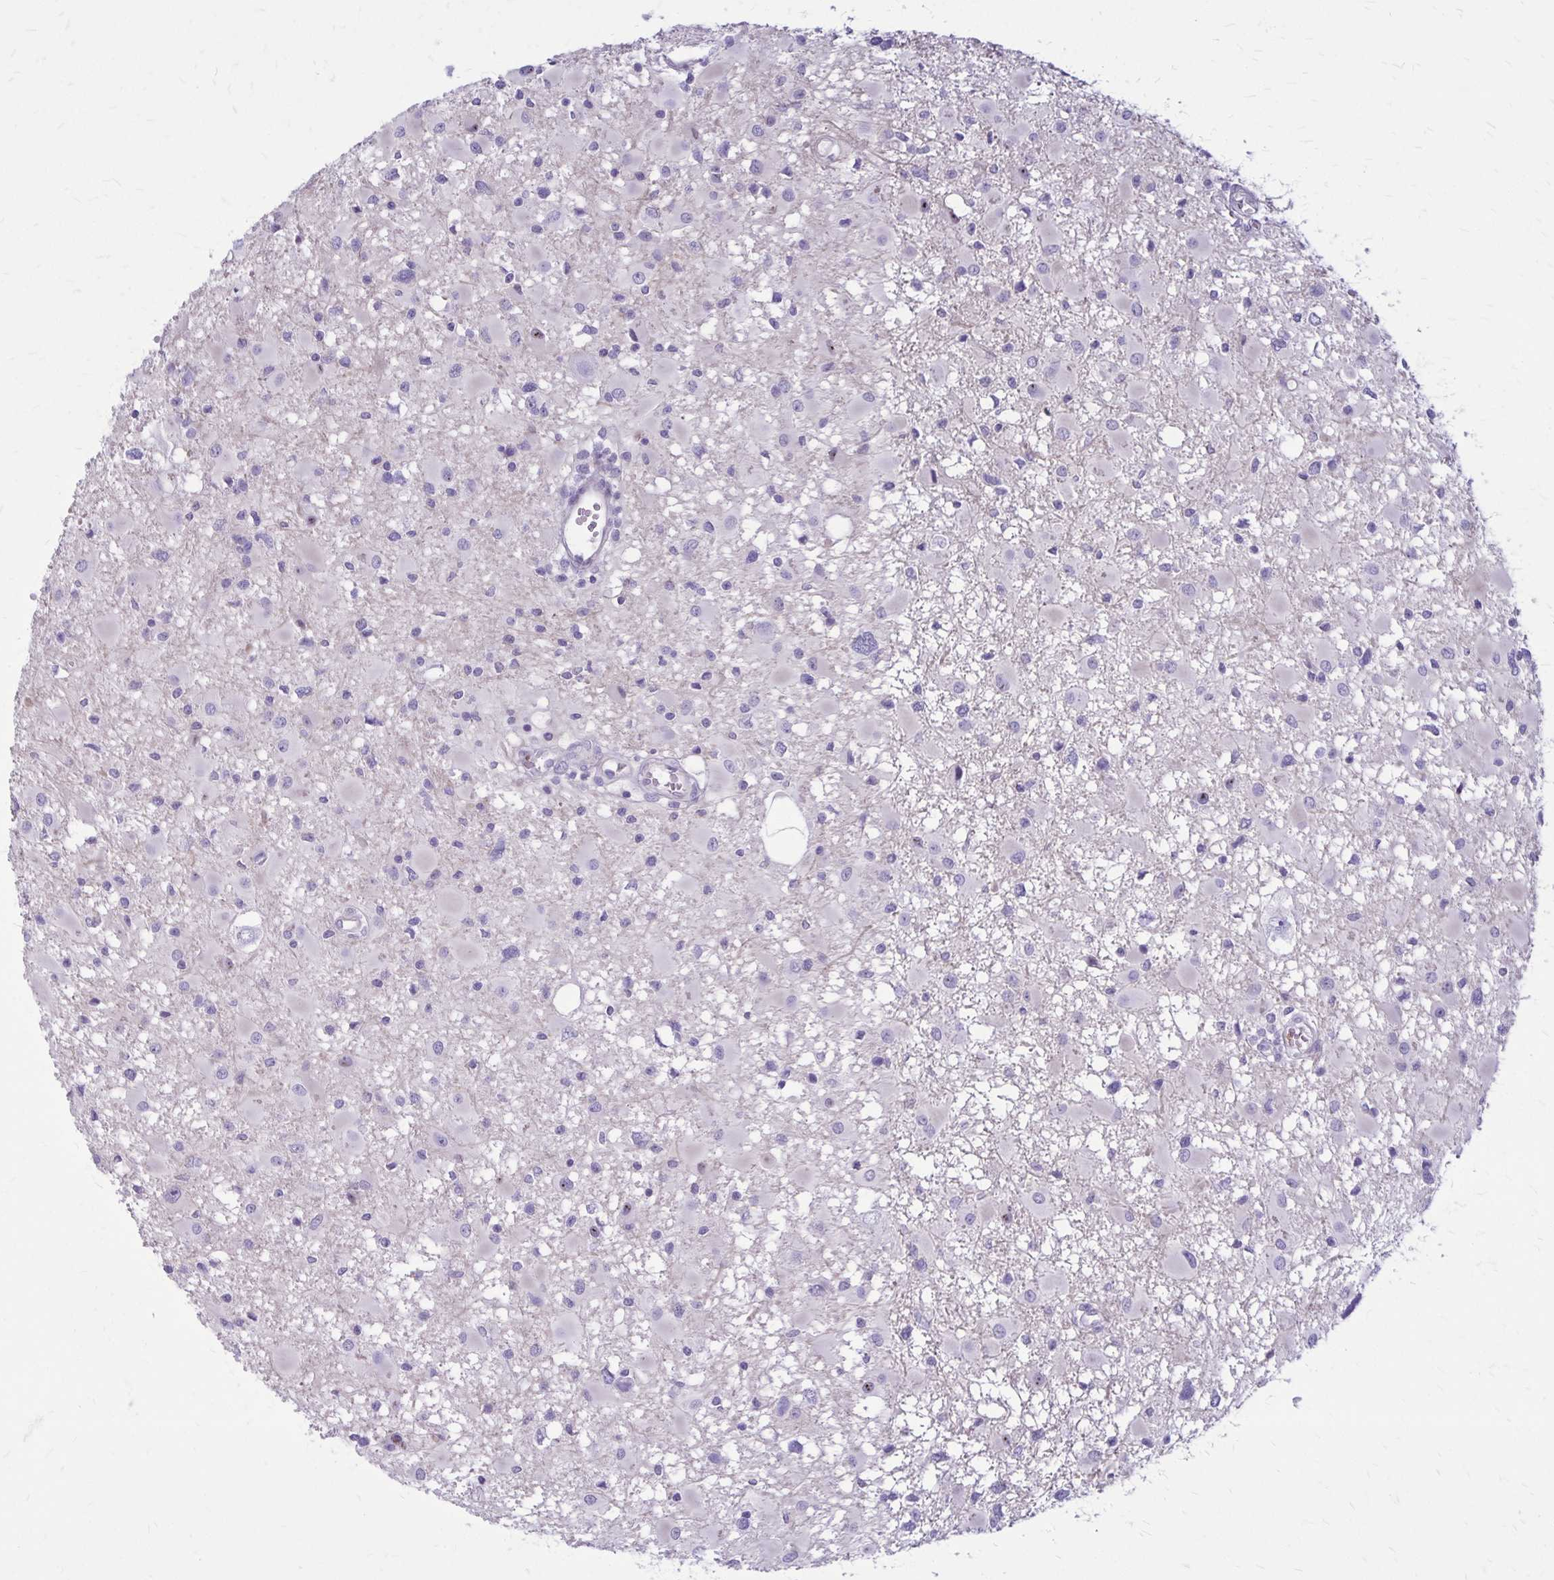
{"staining": {"intensity": "negative", "quantity": "none", "location": "none"}, "tissue": "glioma", "cell_type": "Tumor cells", "image_type": "cancer", "snomed": [{"axis": "morphology", "description": "Glioma, malignant, High grade"}, {"axis": "topography", "description": "Brain"}], "caption": "IHC of human malignant glioma (high-grade) reveals no staining in tumor cells.", "gene": "GP9", "patient": {"sex": "male", "age": 54}}